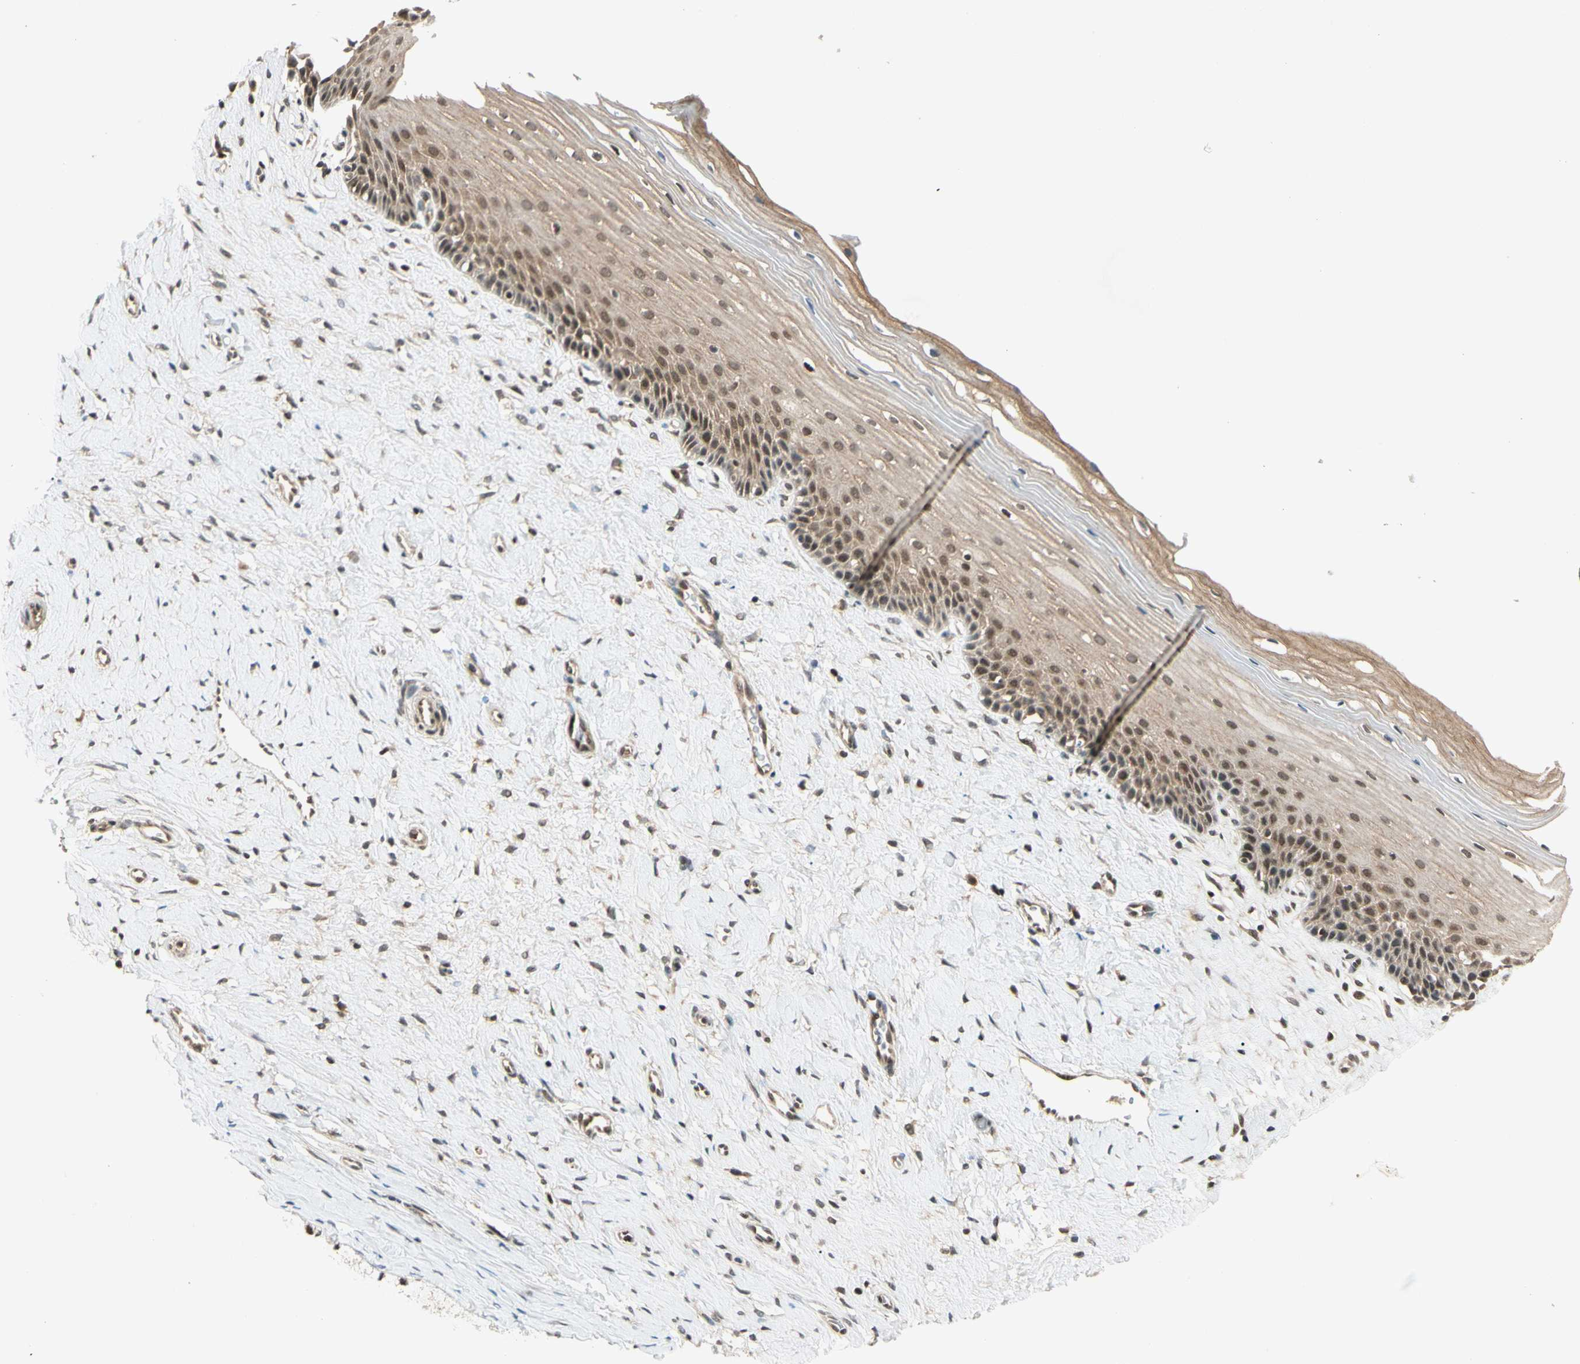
{"staining": {"intensity": "moderate", "quantity": ">75%", "location": "cytoplasmic/membranous,nuclear"}, "tissue": "cervix", "cell_type": "Glandular cells", "image_type": "normal", "snomed": [{"axis": "morphology", "description": "Normal tissue, NOS"}, {"axis": "topography", "description": "Cervix"}], "caption": "Brown immunohistochemical staining in normal cervix demonstrates moderate cytoplasmic/membranous,nuclear staining in about >75% of glandular cells.", "gene": "ZSCAN12", "patient": {"sex": "female", "age": 39}}